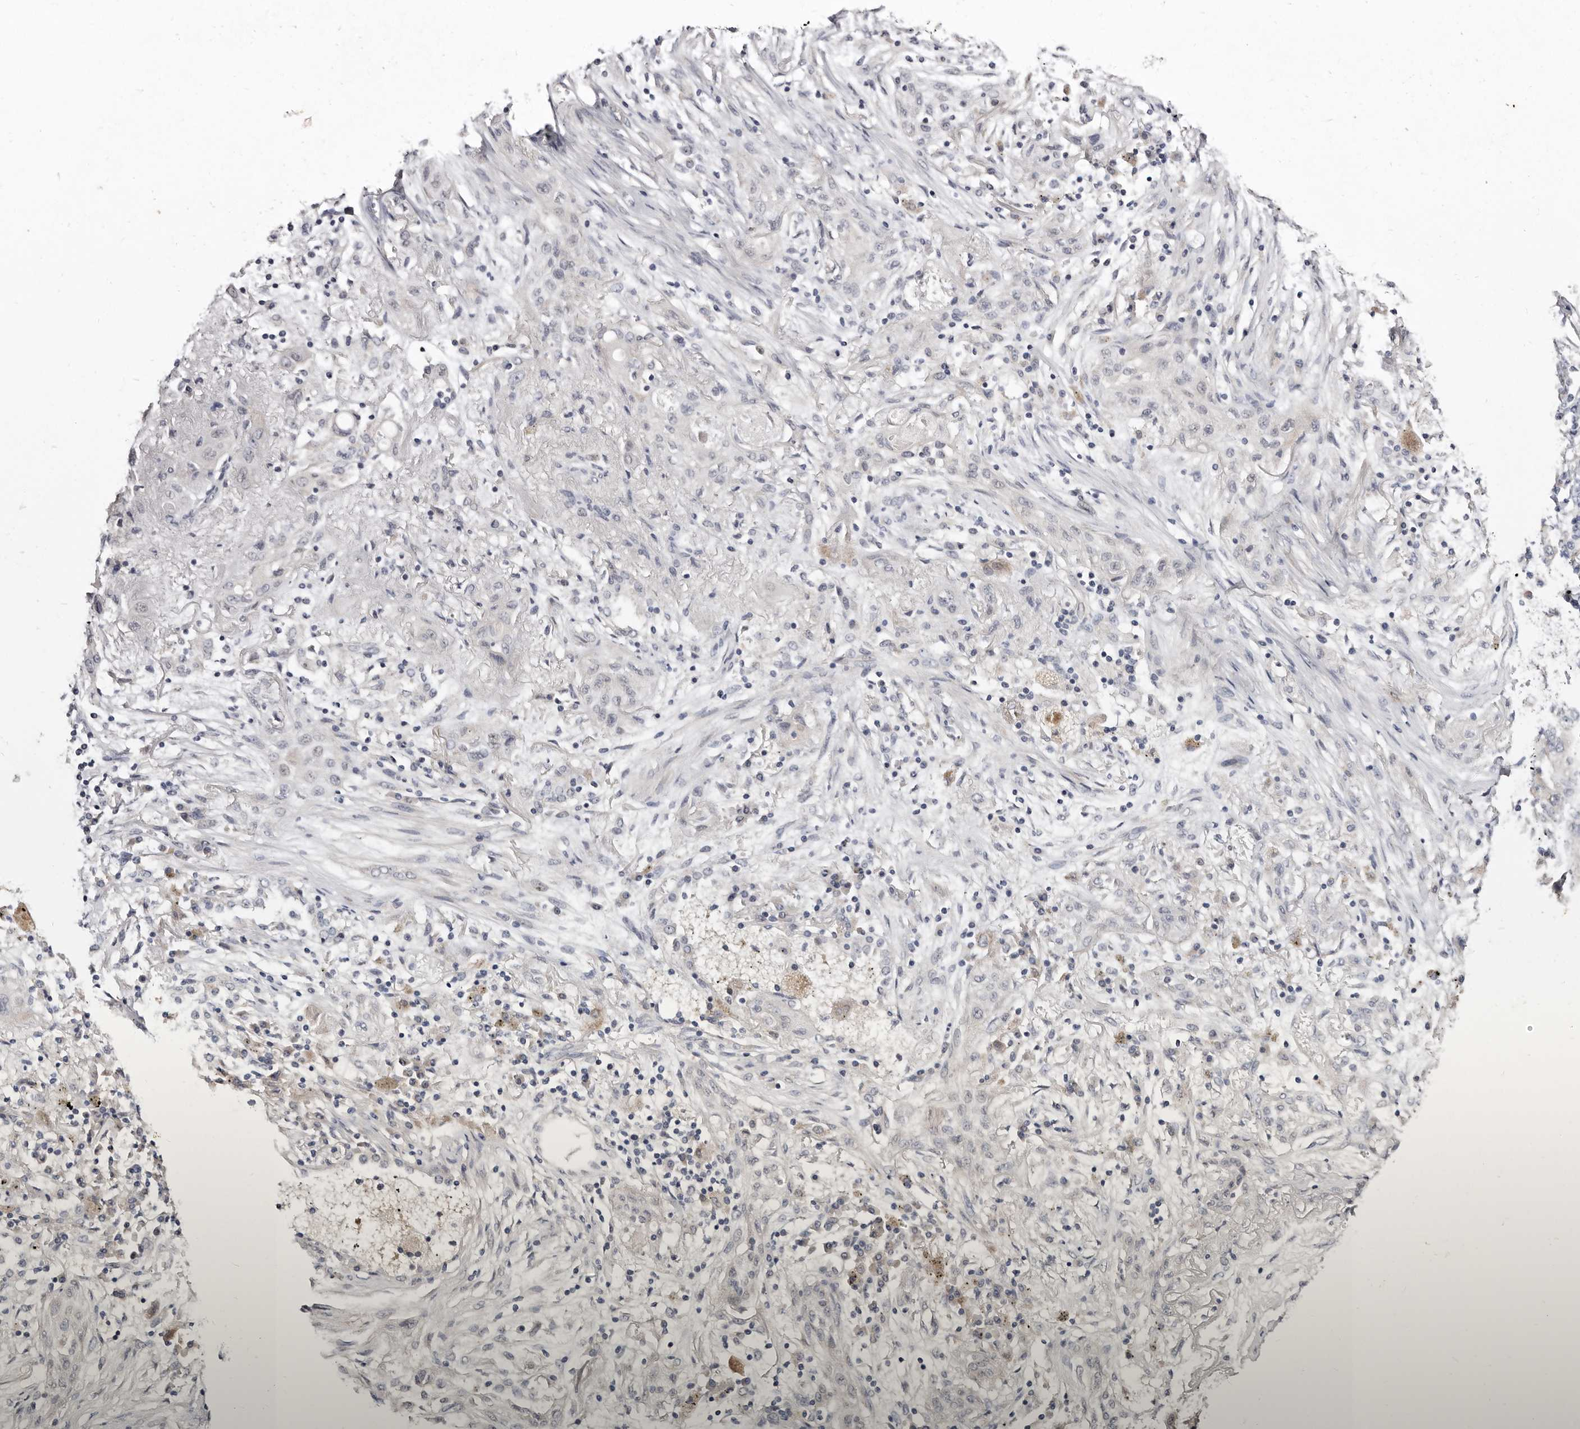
{"staining": {"intensity": "negative", "quantity": "none", "location": "none"}, "tissue": "lung cancer", "cell_type": "Tumor cells", "image_type": "cancer", "snomed": [{"axis": "morphology", "description": "Squamous cell carcinoma, NOS"}, {"axis": "topography", "description": "Lung"}], "caption": "This is an immunohistochemistry (IHC) photomicrograph of human lung squamous cell carcinoma. There is no positivity in tumor cells.", "gene": "KLHL4", "patient": {"sex": "female", "age": 47}}